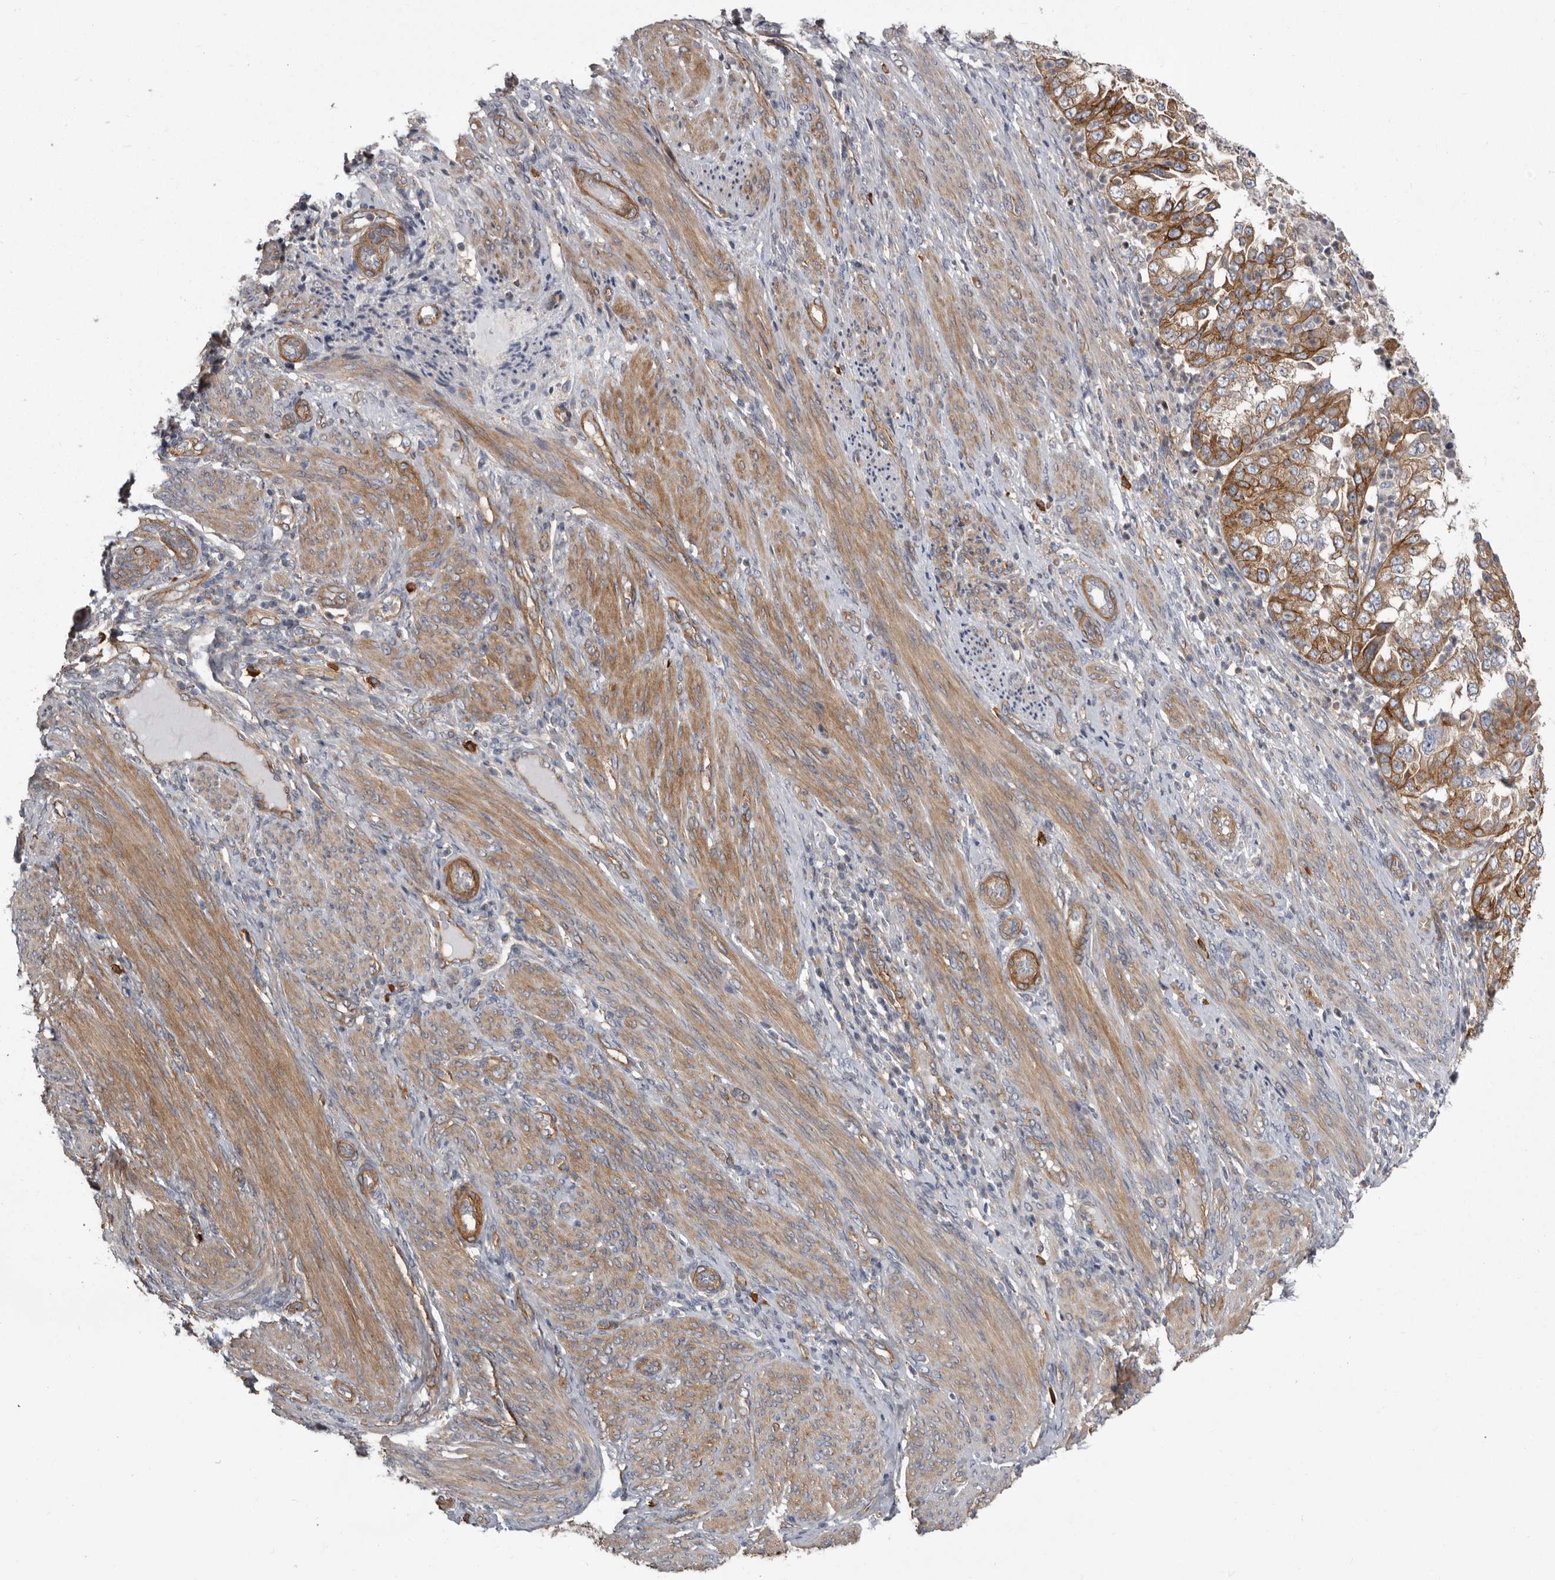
{"staining": {"intensity": "moderate", "quantity": ">75%", "location": "cytoplasmic/membranous"}, "tissue": "endometrial cancer", "cell_type": "Tumor cells", "image_type": "cancer", "snomed": [{"axis": "morphology", "description": "Adenocarcinoma, NOS"}, {"axis": "topography", "description": "Endometrium"}], "caption": "High-power microscopy captured an IHC histopathology image of endometrial cancer, revealing moderate cytoplasmic/membranous staining in approximately >75% of tumor cells. The protein of interest is shown in brown color, while the nuclei are stained blue.", "gene": "ENAH", "patient": {"sex": "female", "age": 85}}